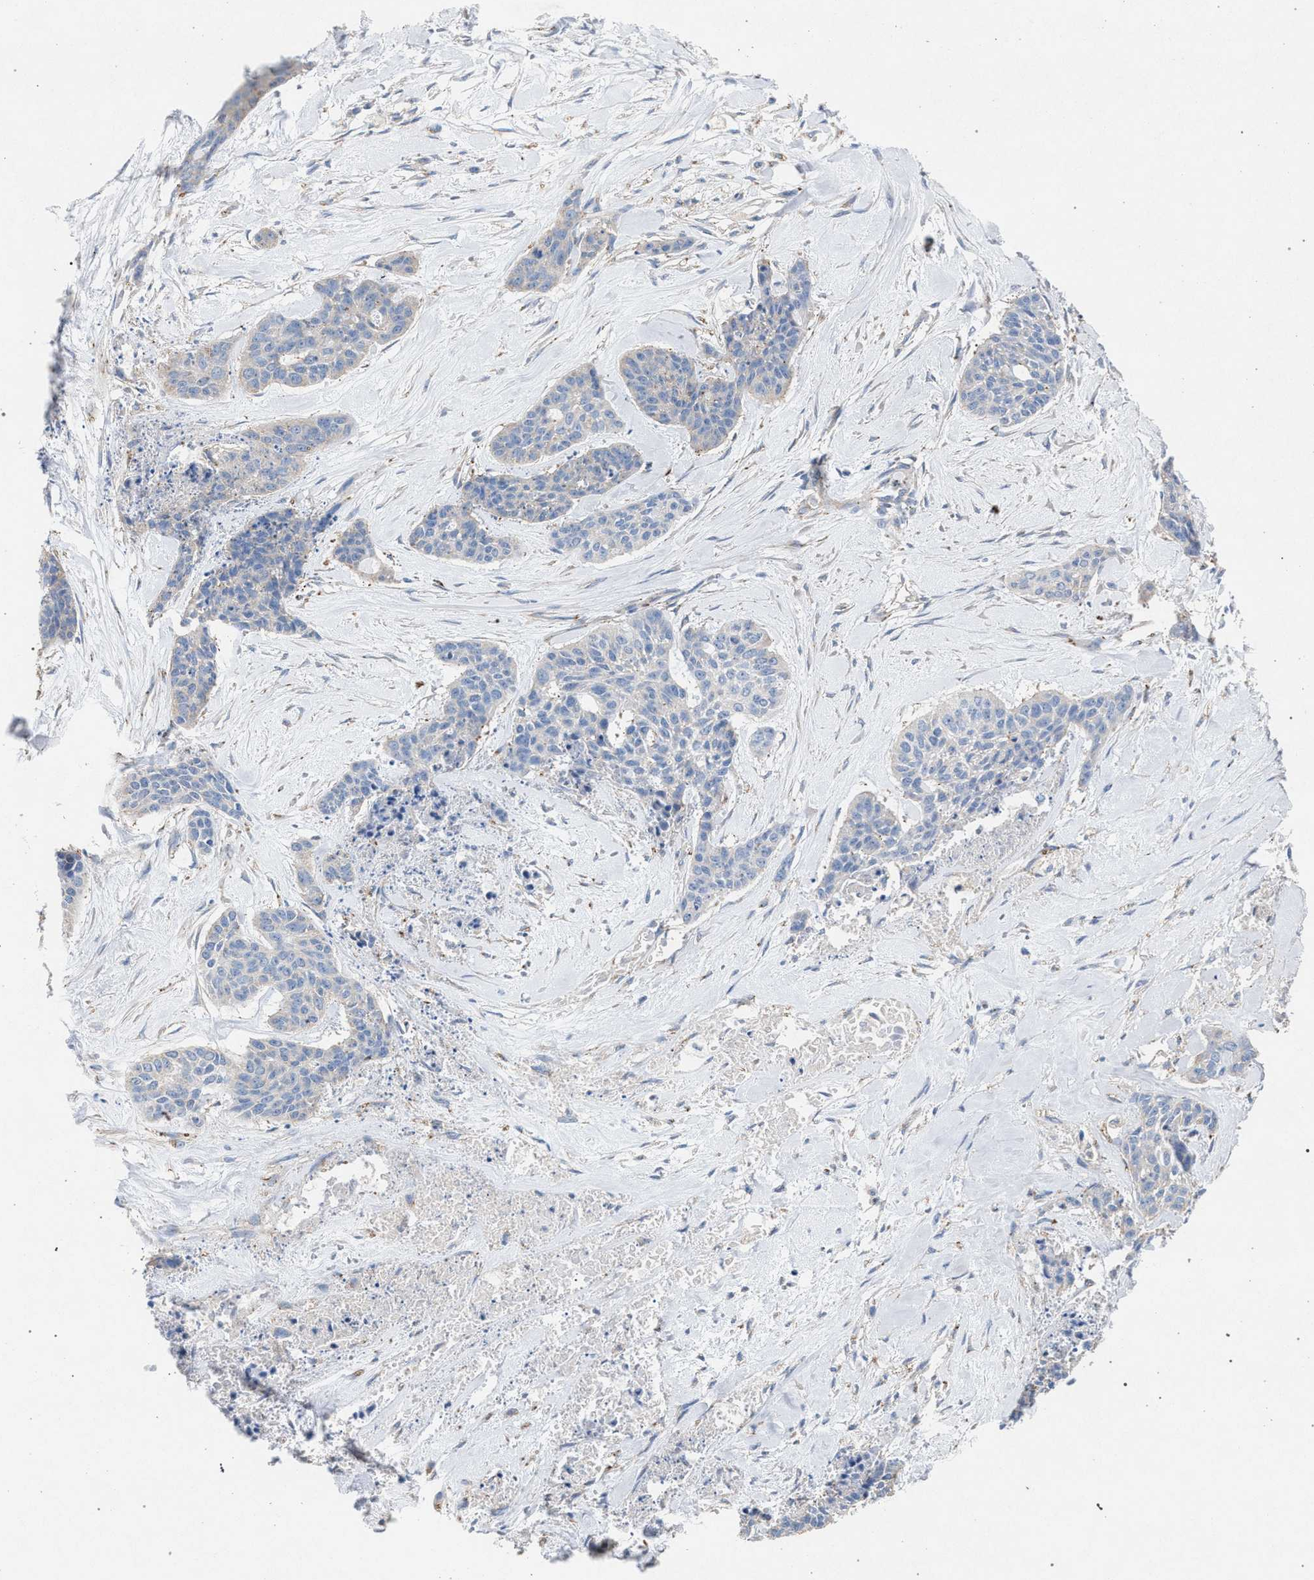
{"staining": {"intensity": "negative", "quantity": "none", "location": "none"}, "tissue": "skin cancer", "cell_type": "Tumor cells", "image_type": "cancer", "snomed": [{"axis": "morphology", "description": "Basal cell carcinoma"}, {"axis": "topography", "description": "Skin"}], "caption": "Skin basal cell carcinoma was stained to show a protein in brown. There is no significant expression in tumor cells. The staining is performed using DAB brown chromogen with nuclei counter-stained in using hematoxylin.", "gene": "VPS13A", "patient": {"sex": "female", "age": 64}}